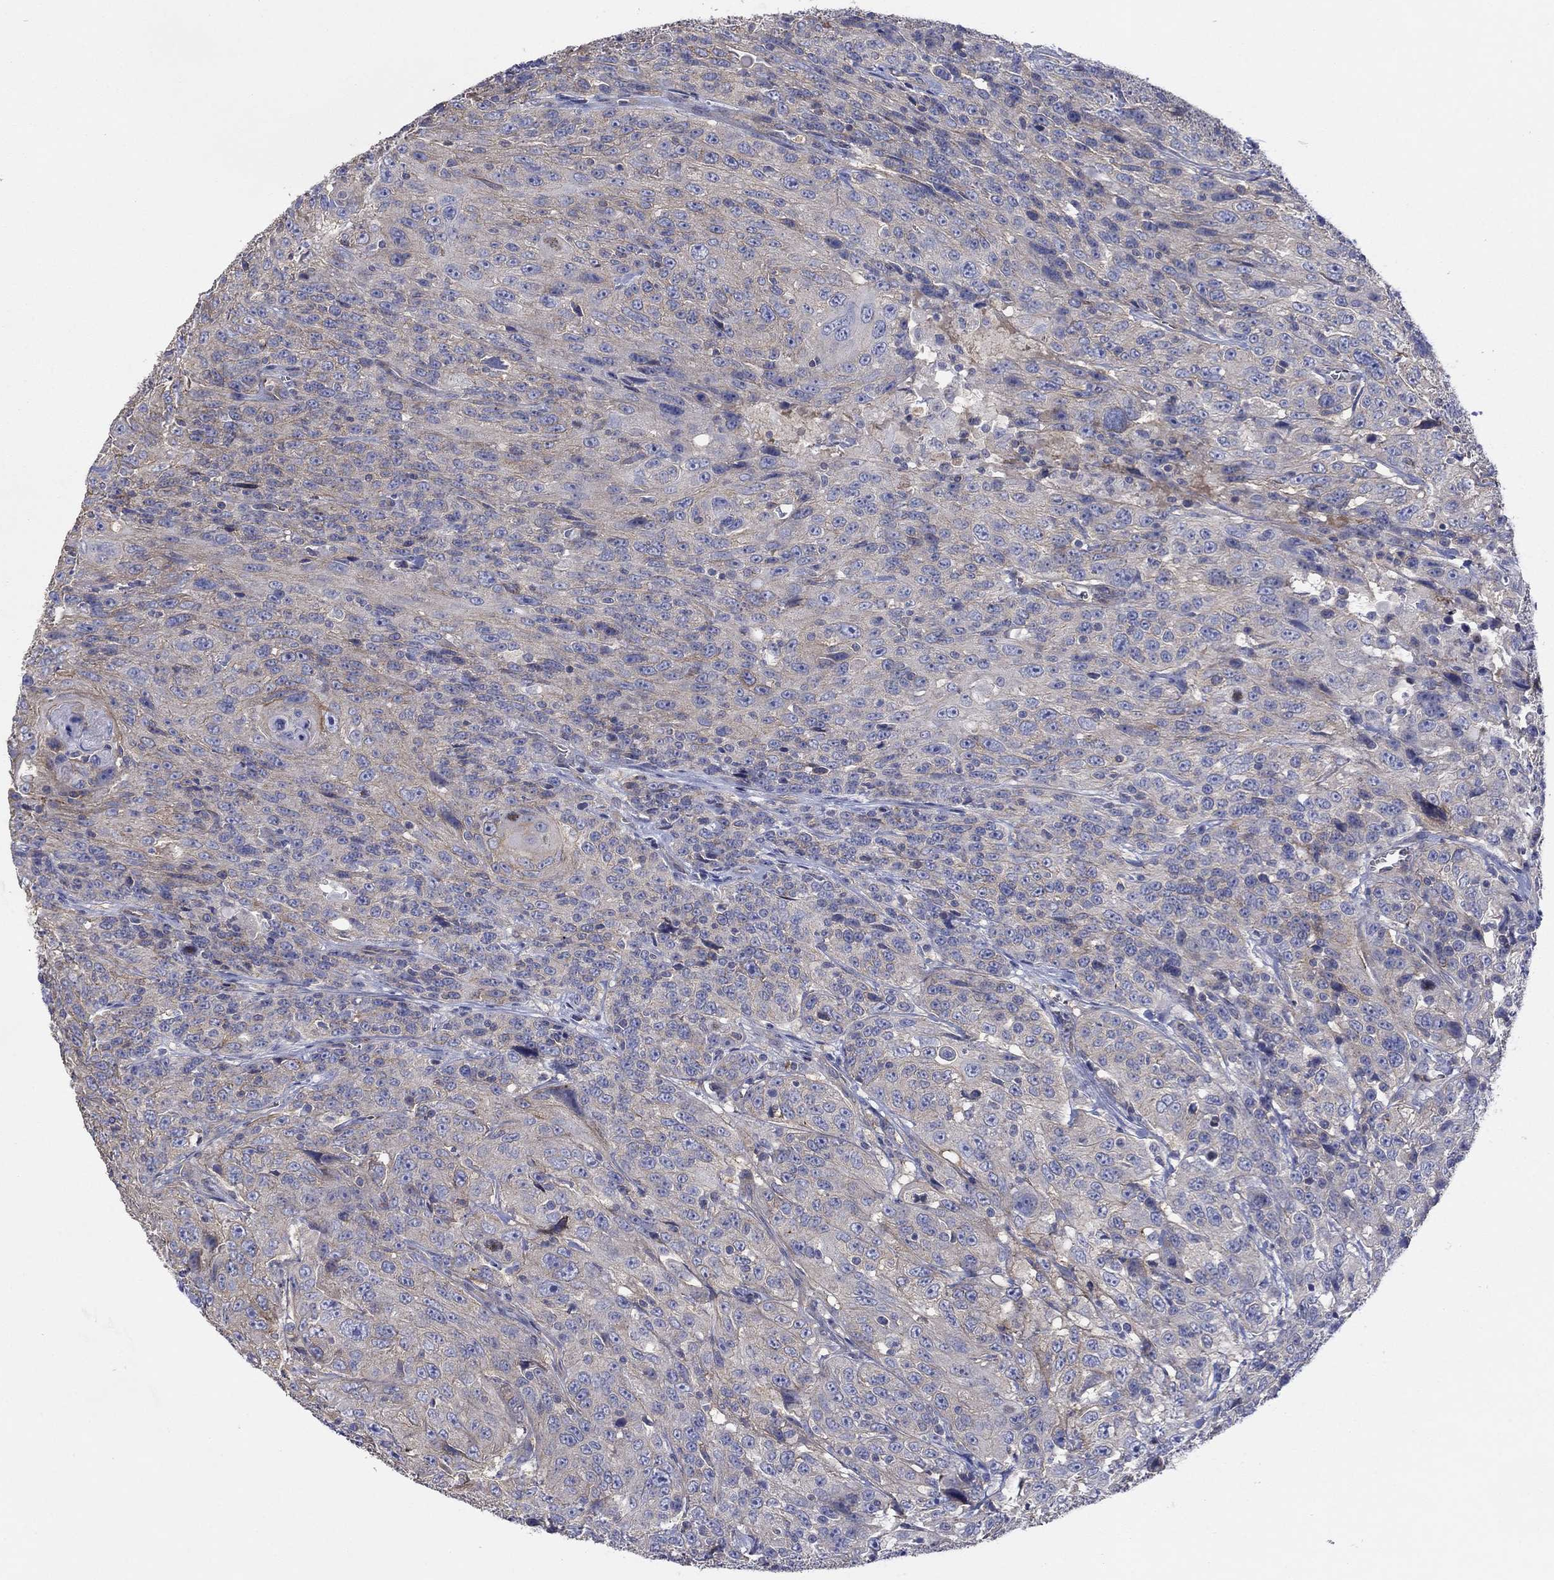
{"staining": {"intensity": "weak", "quantity": "25%-75%", "location": "cytoplasmic/membranous"}, "tissue": "urothelial cancer", "cell_type": "Tumor cells", "image_type": "cancer", "snomed": [{"axis": "morphology", "description": "Urothelial carcinoma, NOS"}, {"axis": "morphology", "description": "Urothelial carcinoma, High grade"}, {"axis": "topography", "description": "Urinary bladder"}], "caption": "Brown immunohistochemical staining in human urothelial cancer reveals weak cytoplasmic/membranous positivity in about 25%-75% of tumor cells. The protein is stained brown, and the nuclei are stained in blue (DAB (3,3'-diaminobenzidine) IHC with brightfield microscopy, high magnification).", "gene": "TPRN", "patient": {"sex": "female", "age": 73}}